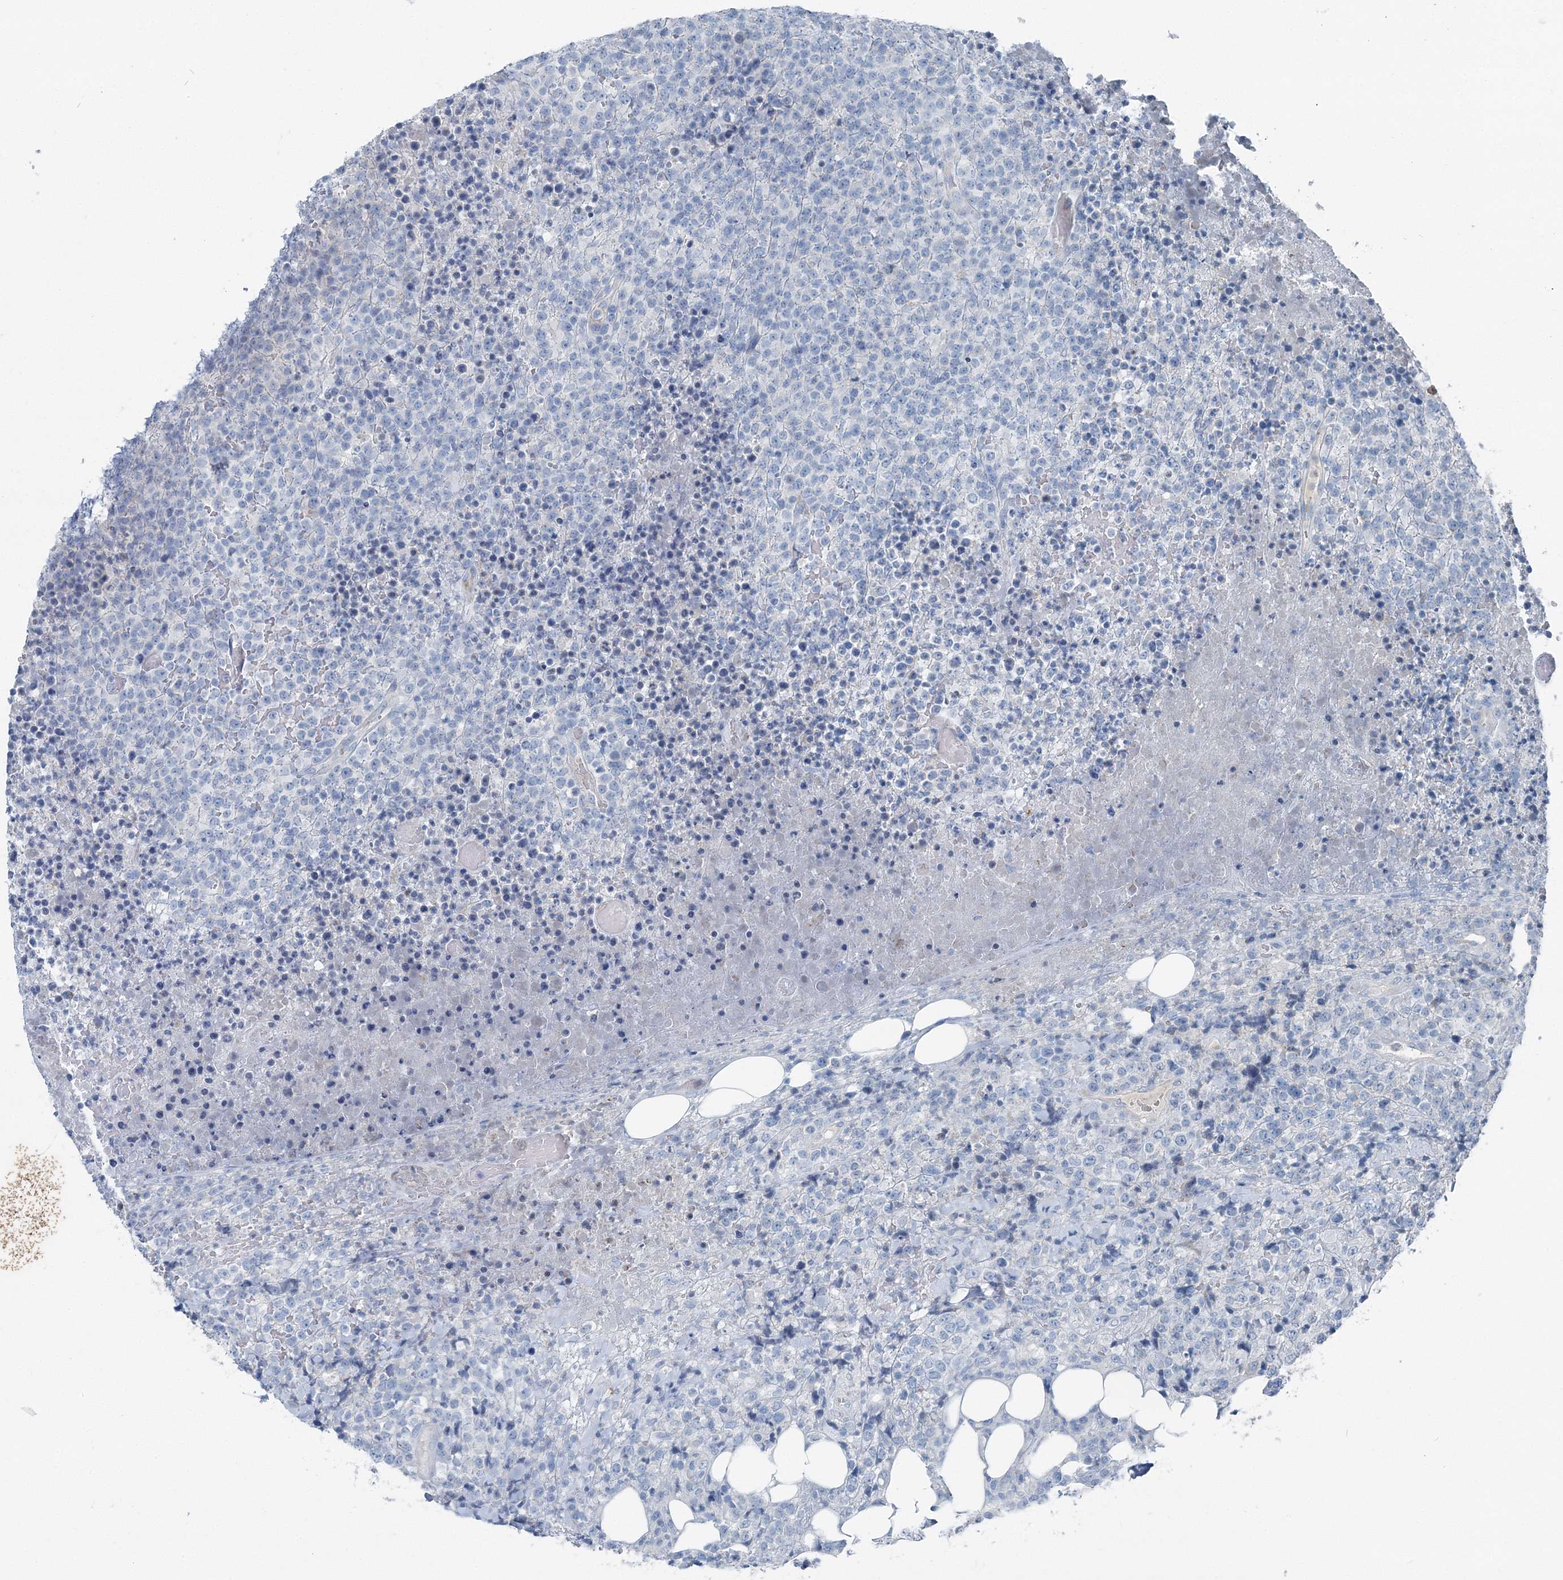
{"staining": {"intensity": "negative", "quantity": "none", "location": "none"}, "tissue": "lymphoma", "cell_type": "Tumor cells", "image_type": "cancer", "snomed": [{"axis": "morphology", "description": "Malignant lymphoma, non-Hodgkin's type, High grade"}, {"axis": "topography", "description": "Lymph node"}], "caption": "Immunohistochemistry micrograph of neoplastic tissue: high-grade malignant lymphoma, non-Hodgkin's type stained with DAB reveals no significant protein staining in tumor cells. (Stains: DAB (3,3'-diaminobenzidine) immunohistochemistry (IHC) with hematoxylin counter stain, Microscopy: brightfield microscopy at high magnification).", "gene": "GABARAPL2", "patient": {"sex": "male", "age": 13}}